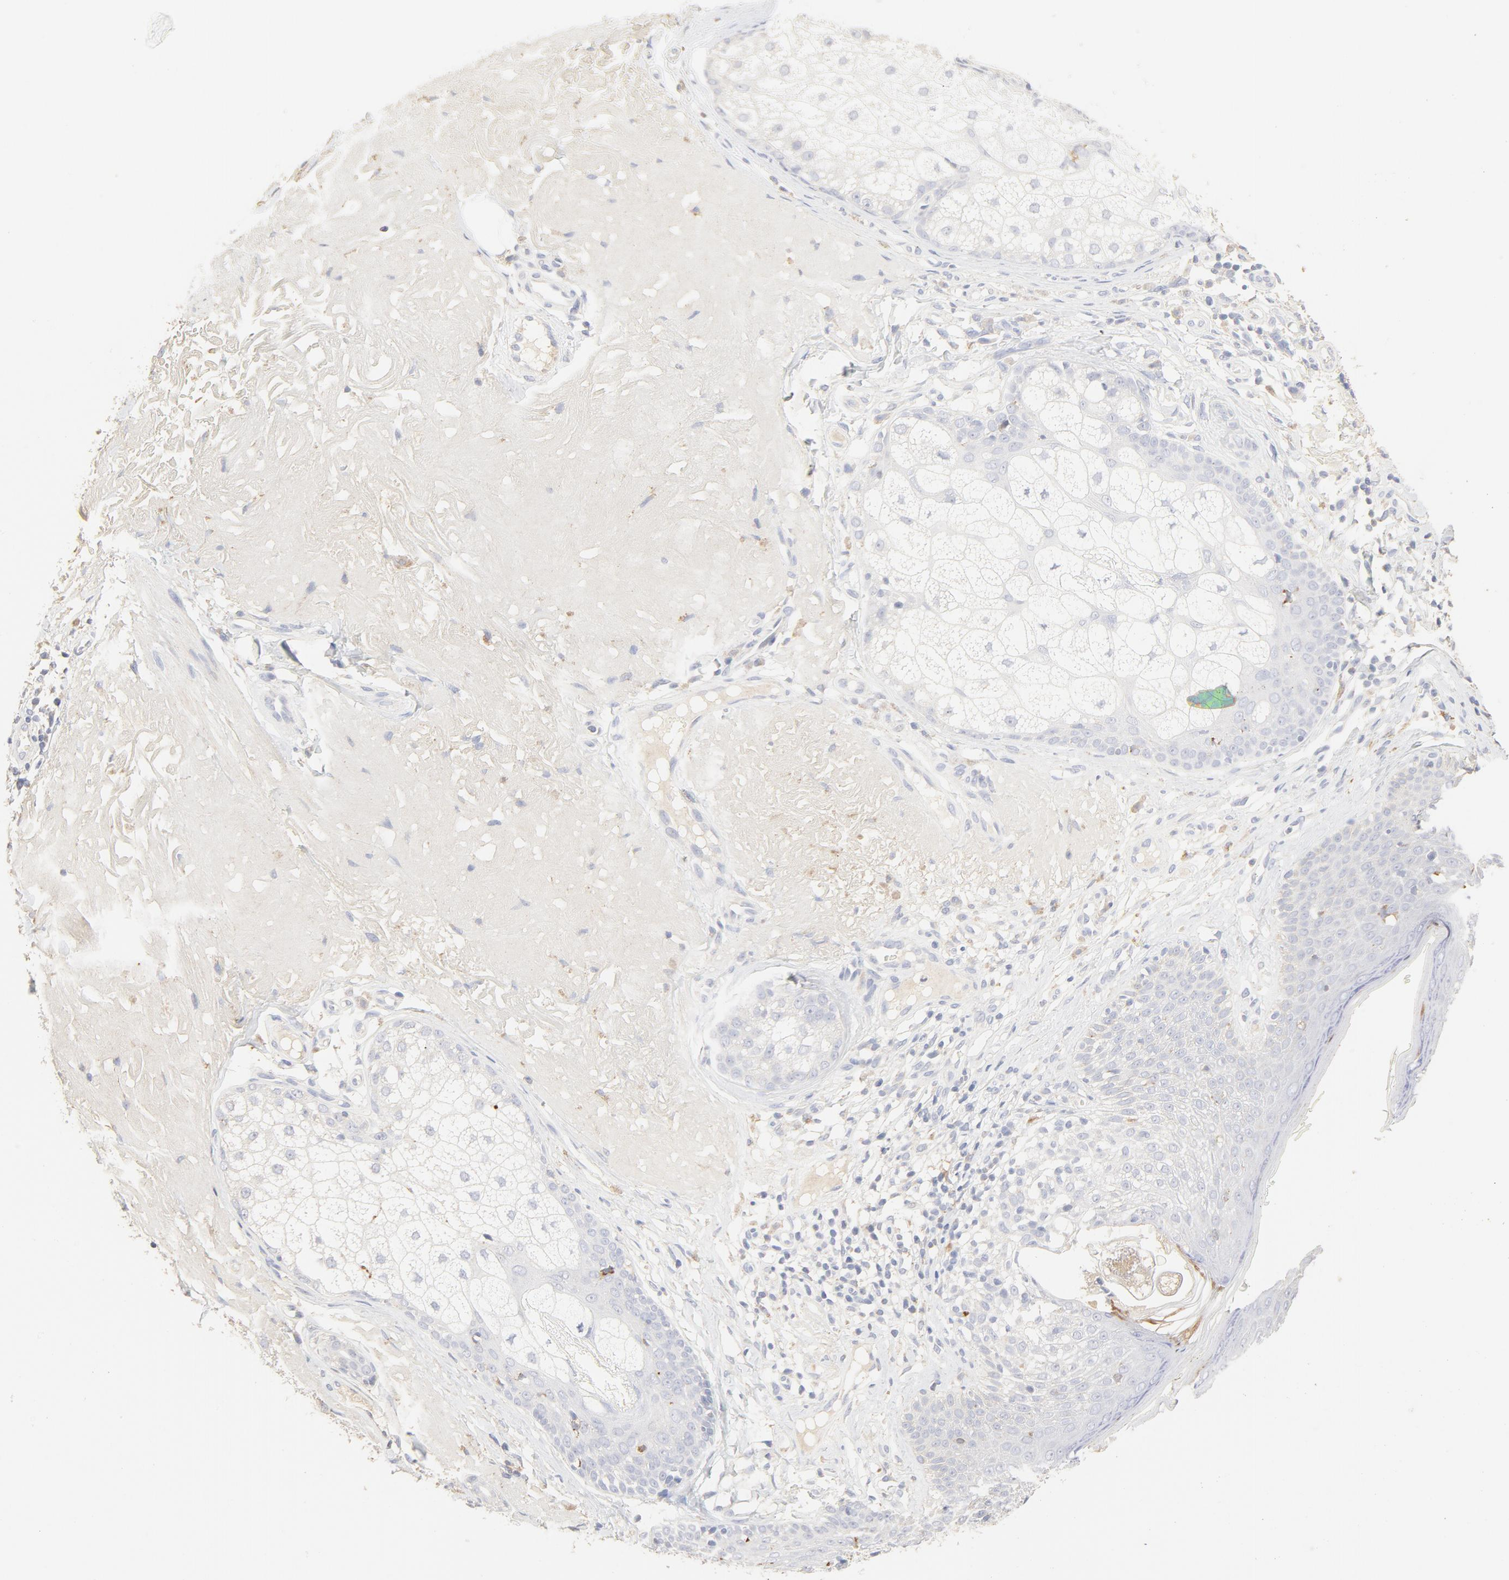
{"staining": {"intensity": "negative", "quantity": "none", "location": "none"}, "tissue": "skin cancer", "cell_type": "Tumor cells", "image_type": "cancer", "snomed": [{"axis": "morphology", "description": "Basal cell carcinoma"}, {"axis": "topography", "description": "Skin"}], "caption": "The image demonstrates no significant positivity in tumor cells of skin cancer.", "gene": "FCGBP", "patient": {"sex": "male", "age": 74}}